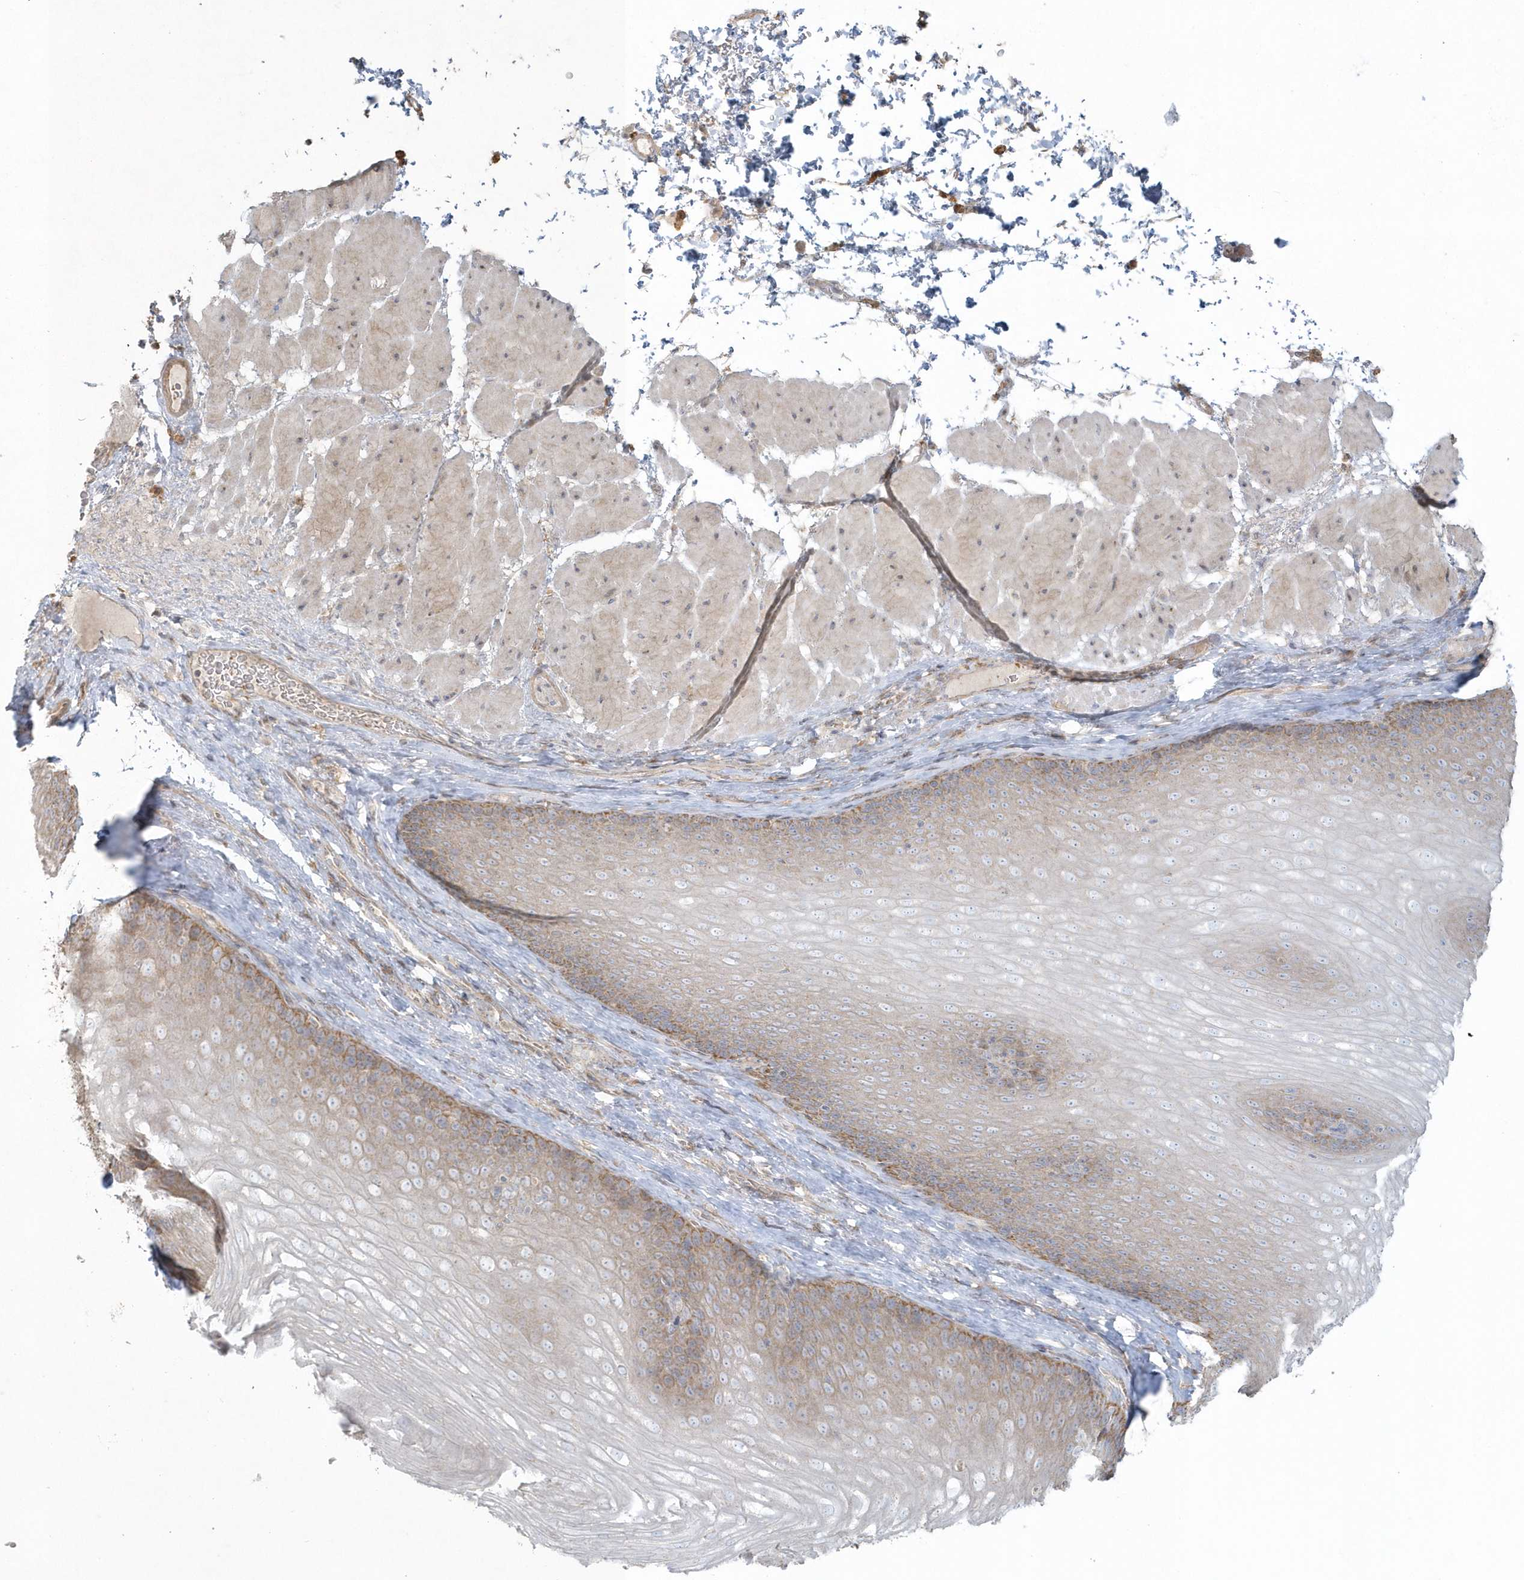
{"staining": {"intensity": "moderate", "quantity": "<25%", "location": "cytoplasmic/membranous"}, "tissue": "esophagus", "cell_type": "Squamous epithelial cells", "image_type": "normal", "snomed": [{"axis": "morphology", "description": "Normal tissue, NOS"}, {"axis": "topography", "description": "Esophagus"}], "caption": "Immunohistochemistry staining of benign esophagus, which displays low levels of moderate cytoplasmic/membranous positivity in approximately <25% of squamous epithelial cells indicating moderate cytoplasmic/membranous protein staining. The staining was performed using DAB (3,3'-diaminobenzidine) (brown) for protein detection and nuclei were counterstained in hematoxylin (blue).", "gene": "BLTP3A", "patient": {"sex": "female", "age": 66}}